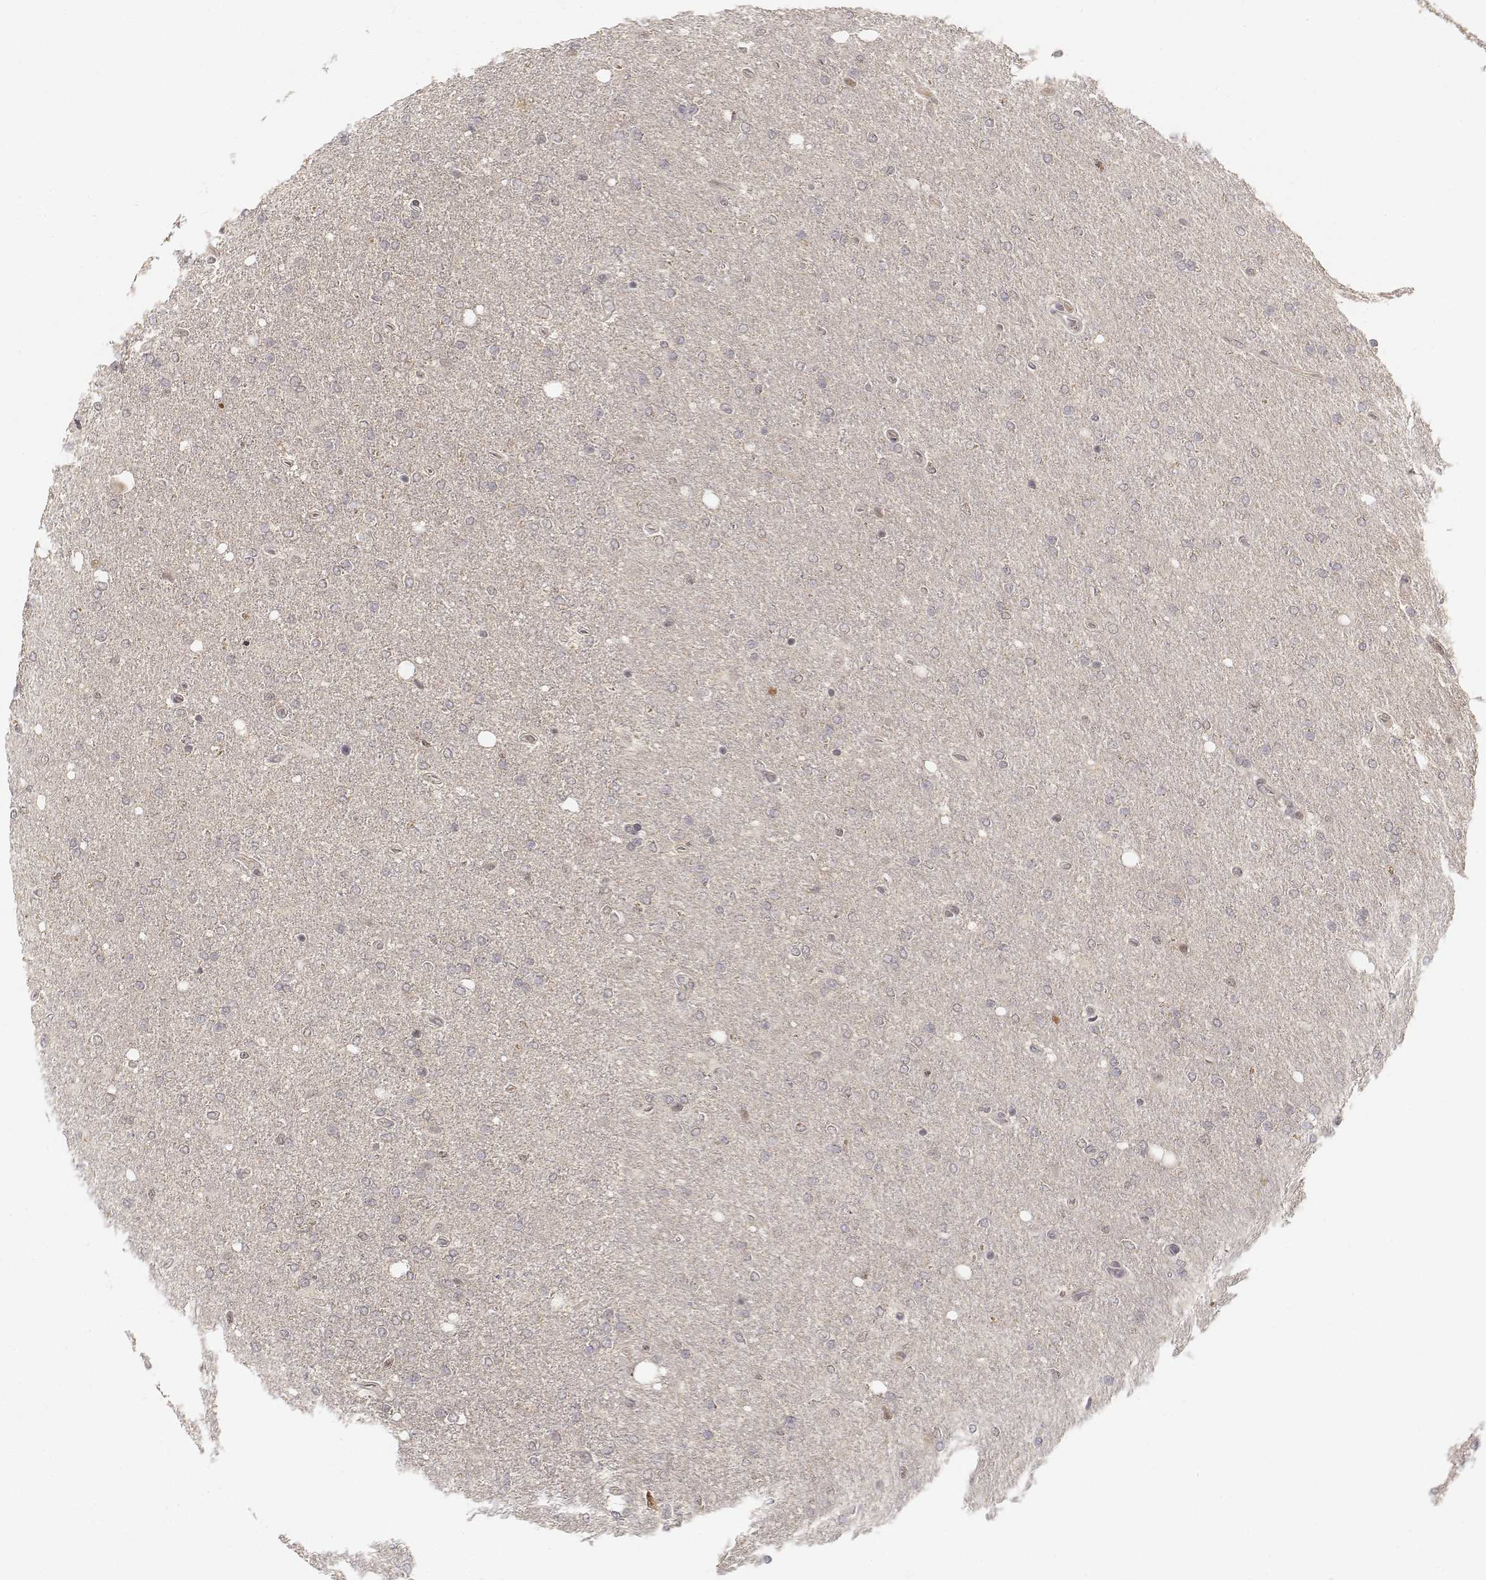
{"staining": {"intensity": "negative", "quantity": "none", "location": "none"}, "tissue": "glioma", "cell_type": "Tumor cells", "image_type": "cancer", "snomed": [{"axis": "morphology", "description": "Glioma, malignant, High grade"}, {"axis": "topography", "description": "Cerebral cortex"}], "caption": "High-grade glioma (malignant) was stained to show a protein in brown. There is no significant positivity in tumor cells.", "gene": "FANCD2", "patient": {"sex": "male", "age": 70}}